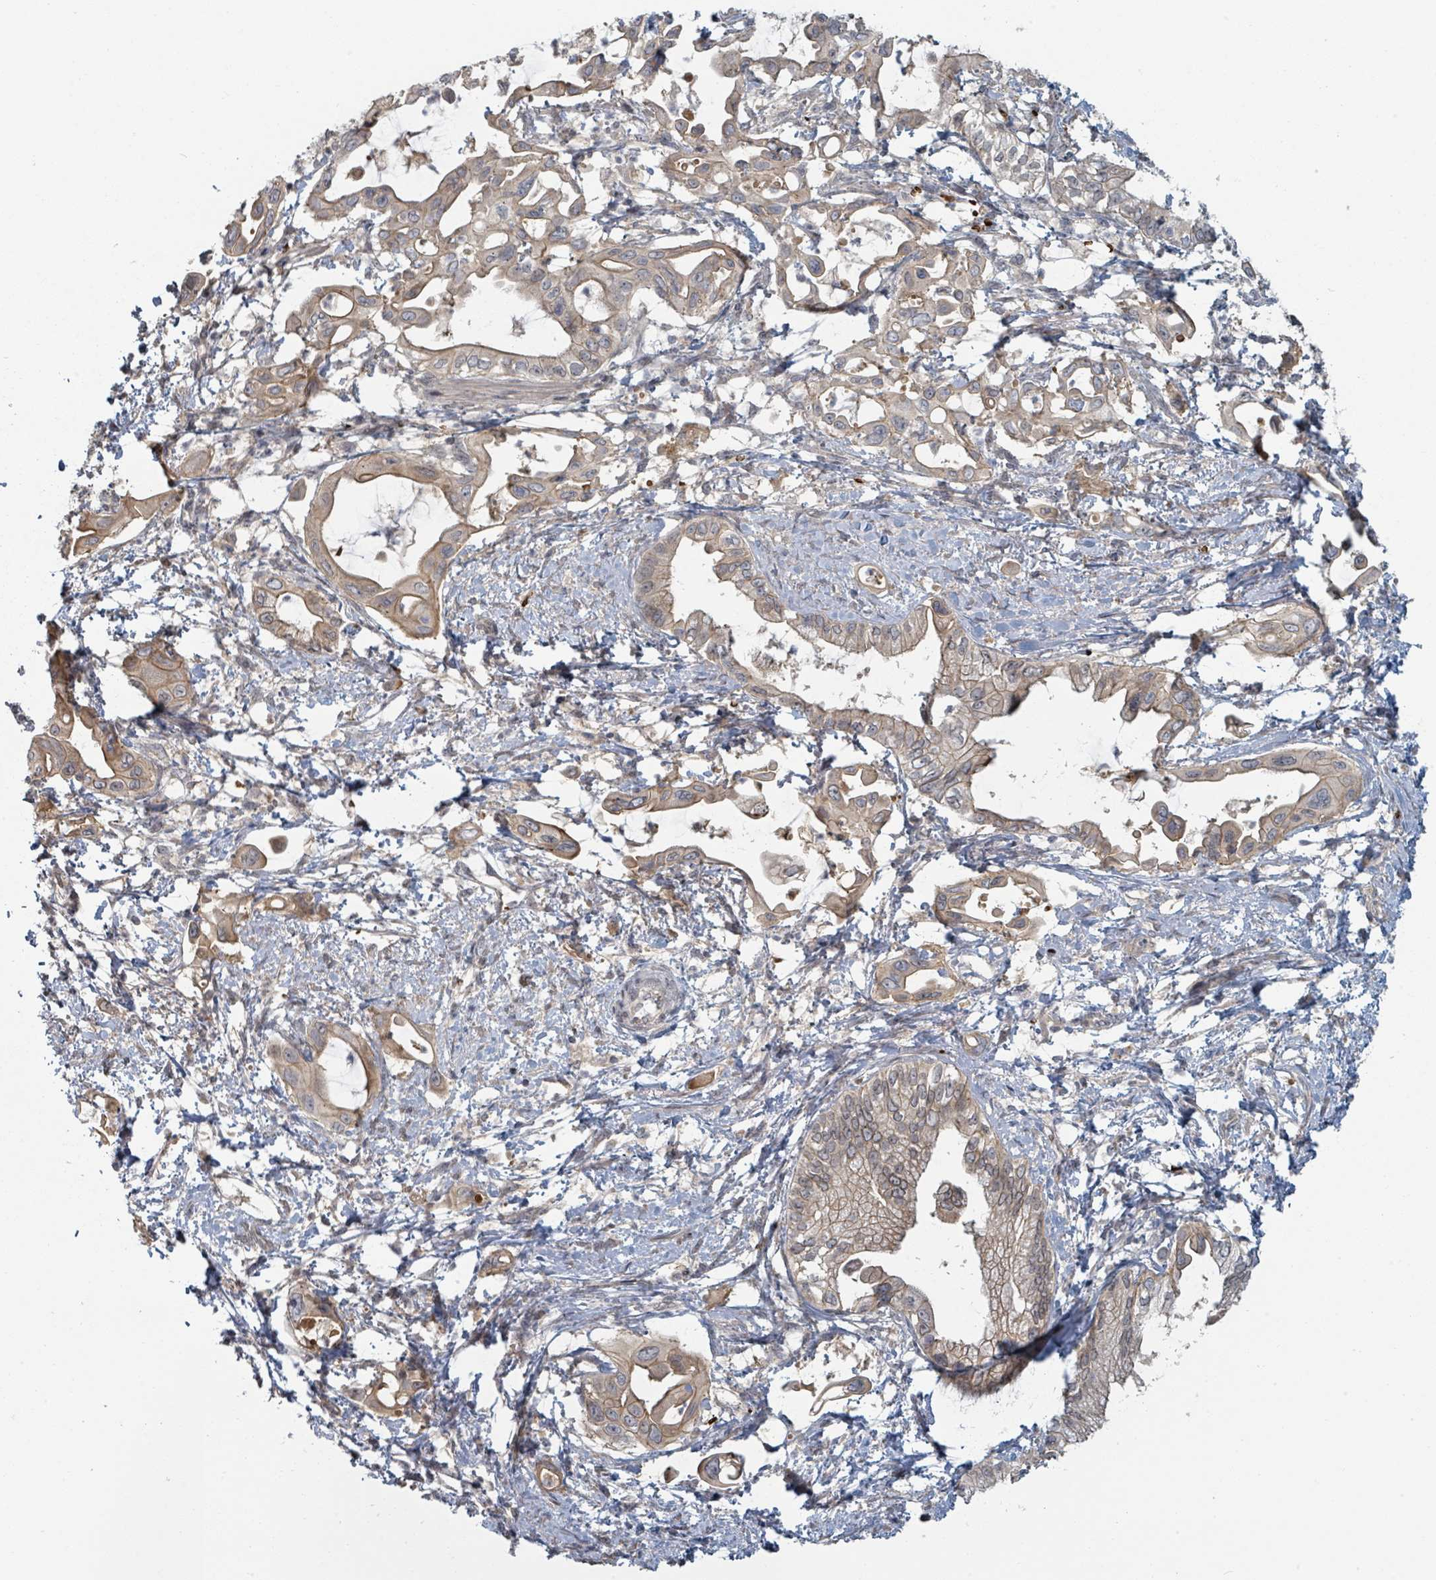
{"staining": {"intensity": "moderate", "quantity": ">75%", "location": "cytoplasmic/membranous"}, "tissue": "pancreatic cancer", "cell_type": "Tumor cells", "image_type": "cancer", "snomed": [{"axis": "morphology", "description": "Adenocarcinoma, NOS"}, {"axis": "topography", "description": "Pancreas"}], "caption": "A micrograph of human pancreatic cancer stained for a protein demonstrates moderate cytoplasmic/membranous brown staining in tumor cells.", "gene": "TRPC4AP", "patient": {"sex": "male", "age": 61}}